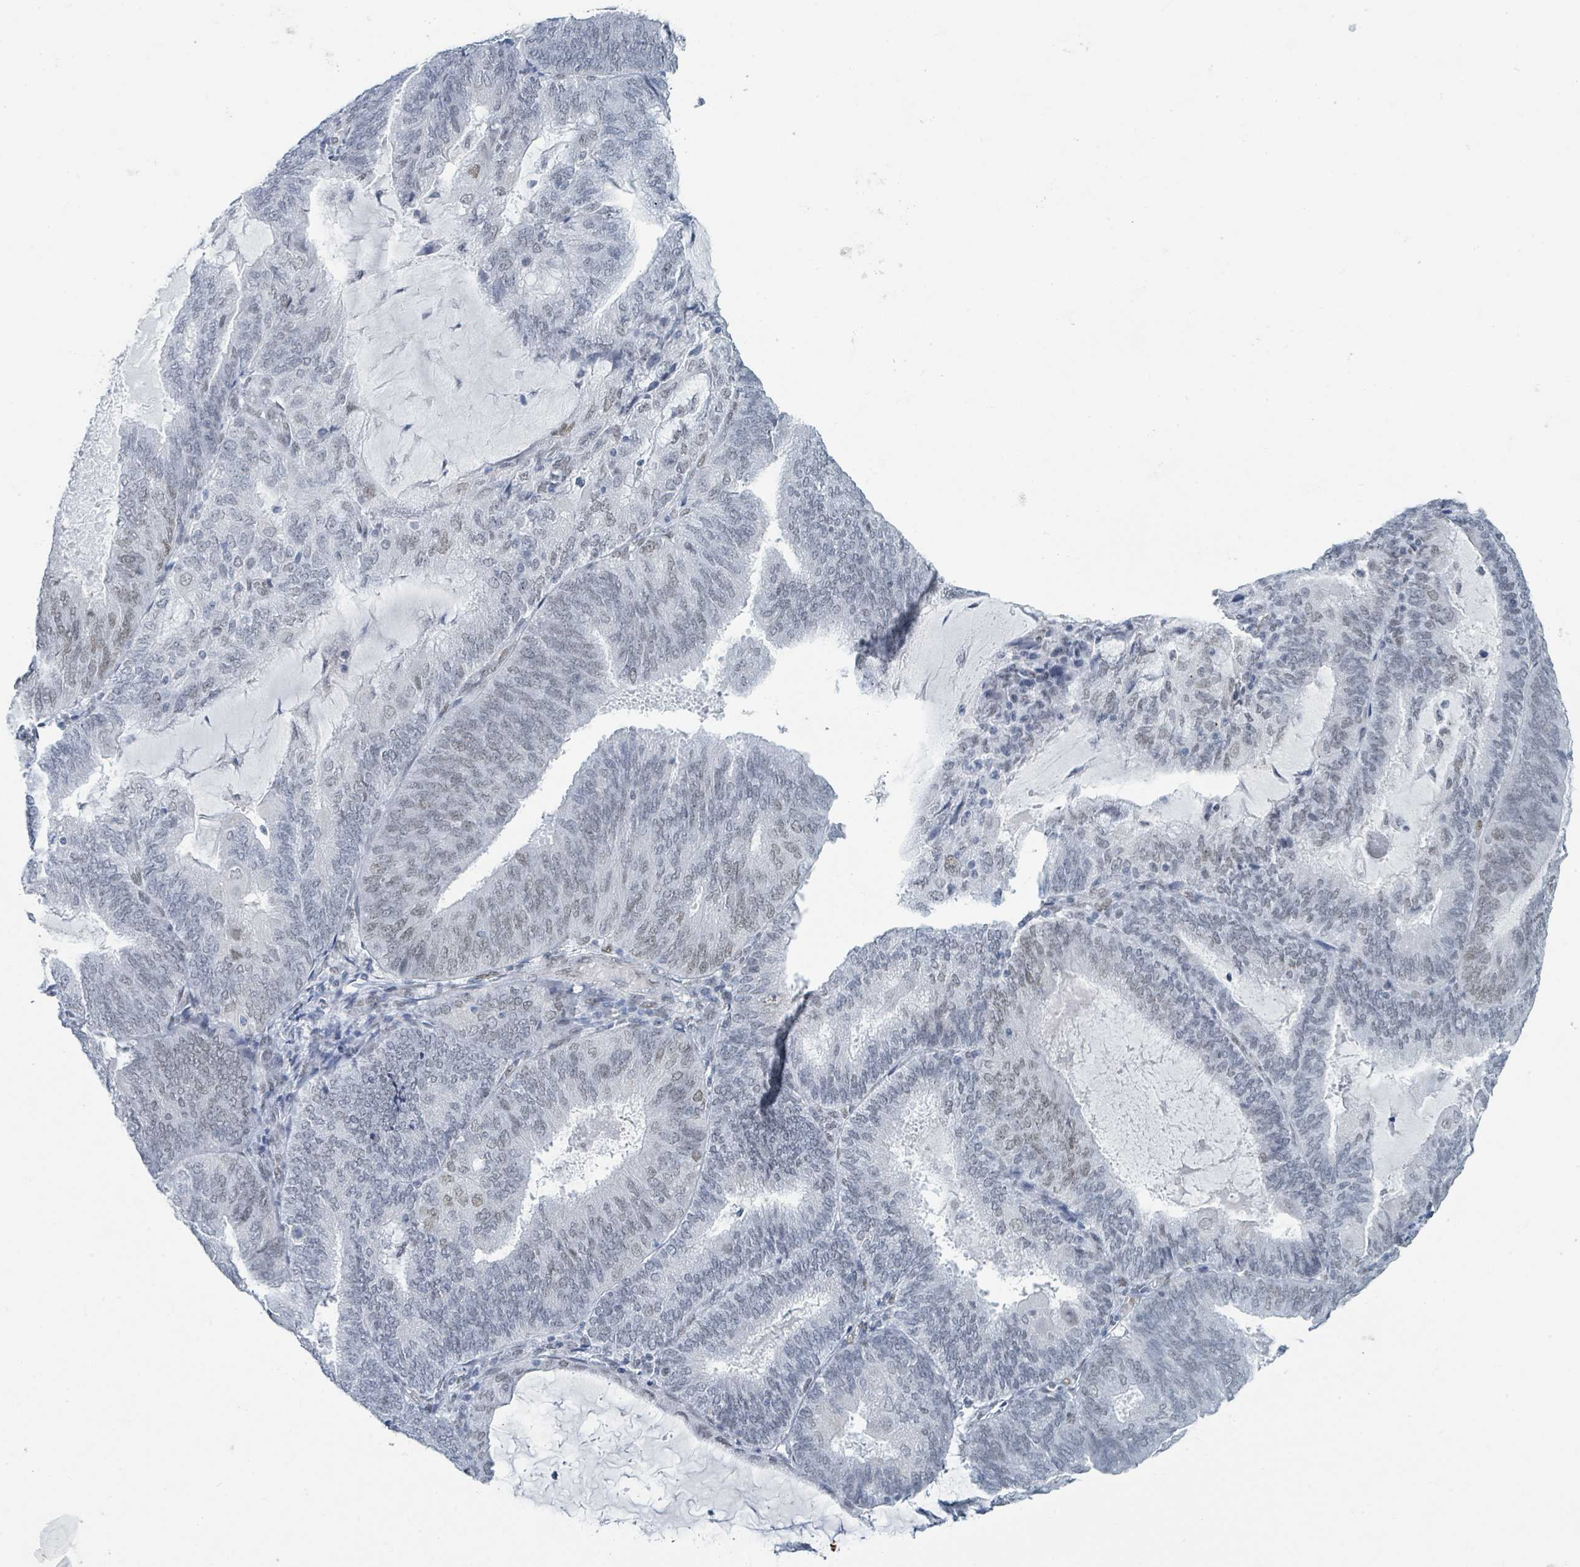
{"staining": {"intensity": "moderate", "quantity": "<25%", "location": "nuclear"}, "tissue": "endometrial cancer", "cell_type": "Tumor cells", "image_type": "cancer", "snomed": [{"axis": "morphology", "description": "Adenocarcinoma, NOS"}, {"axis": "topography", "description": "Endometrium"}], "caption": "Immunohistochemistry staining of endometrial cancer, which displays low levels of moderate nuclear expression in about <25% of tumor cells indicating moderate nuclear protein positivity. The staining was performed using DAB (brown) for protein detection and nuclei were counterstained in hematoxylin (blue).", "gene": "EHMT2", "patient": {"sex": "female", "age": 81}}